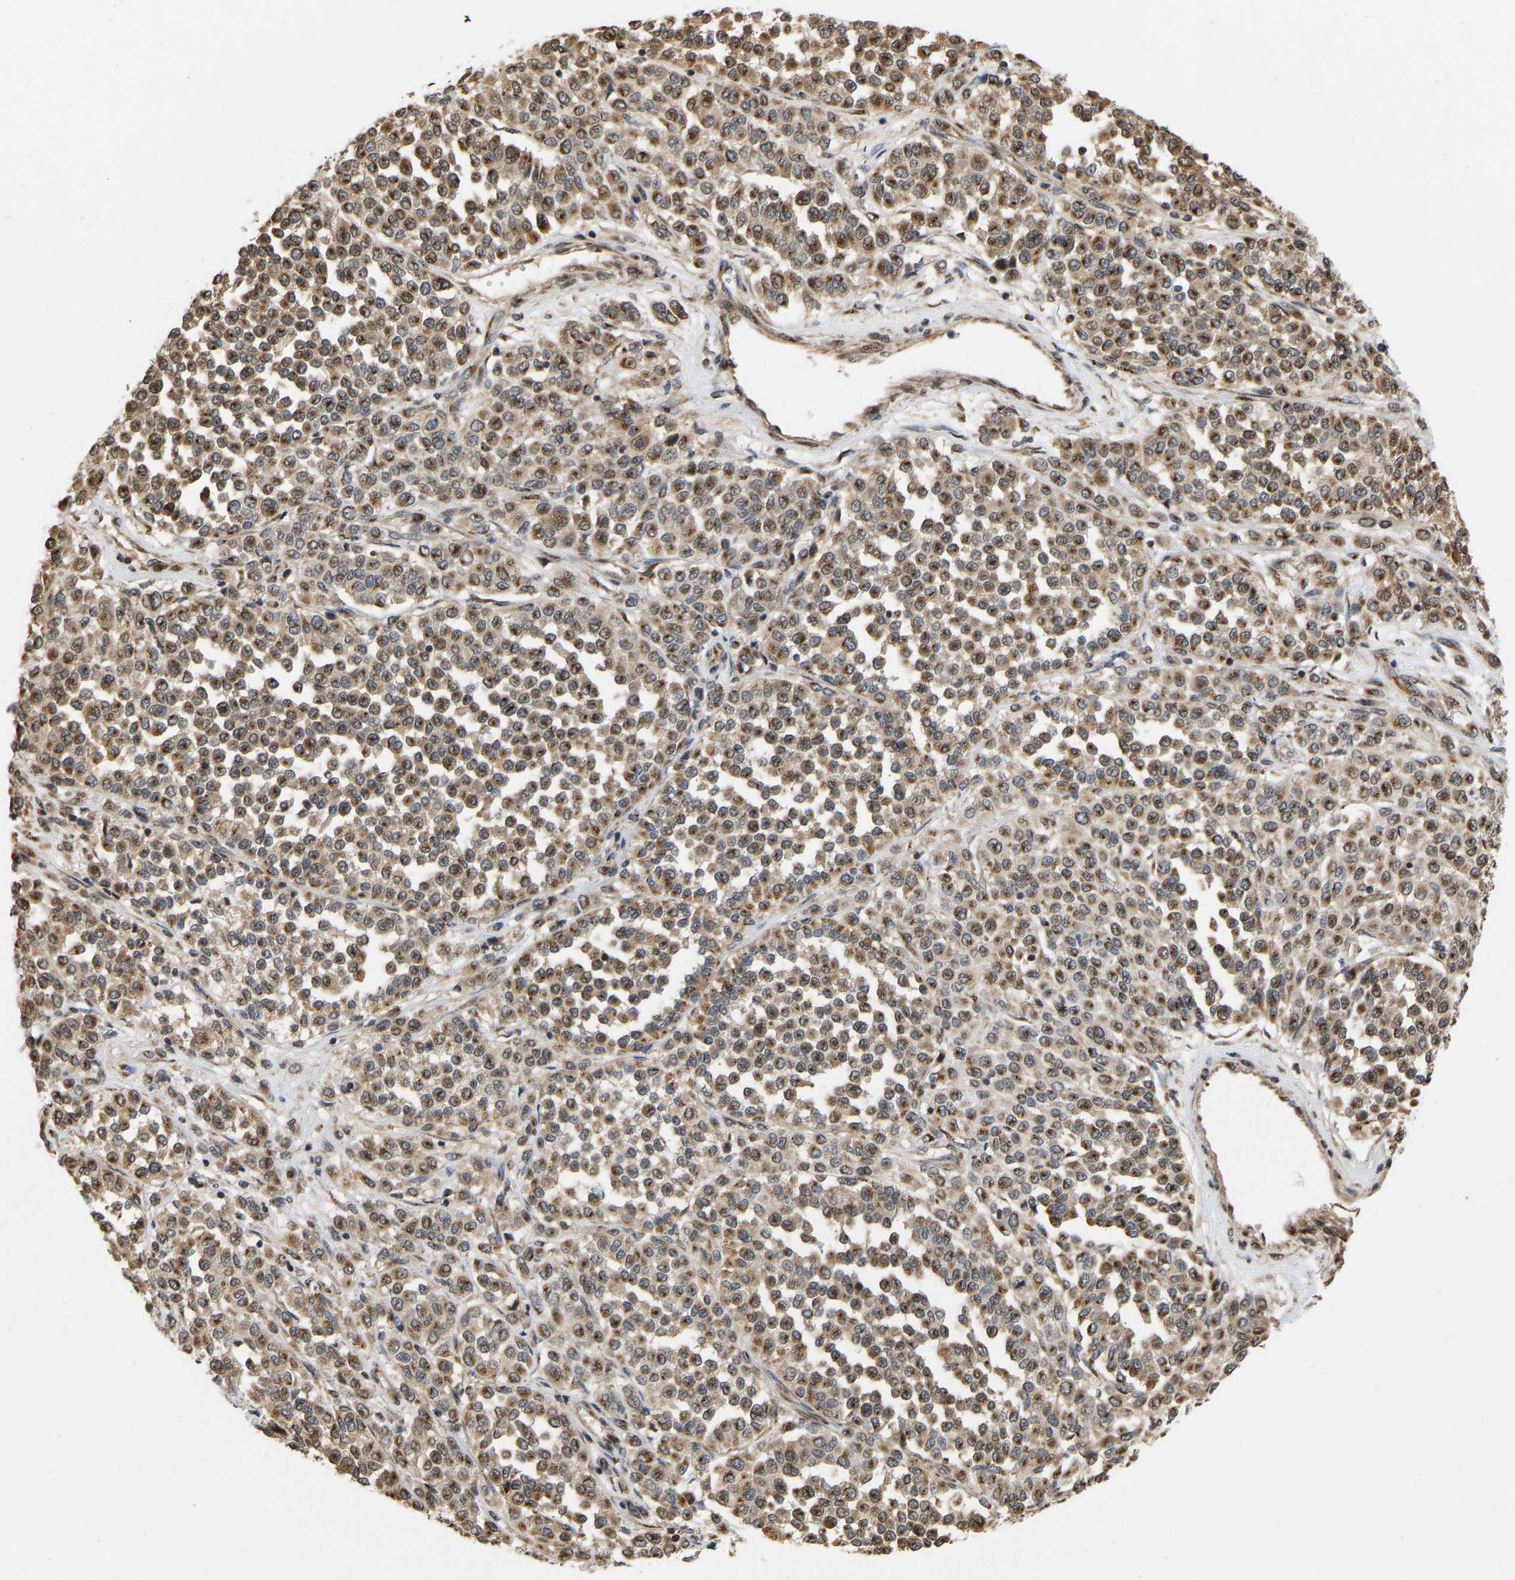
{"staining": {"intensity": "moderate", "quantity": ">75%", "location": "cytoplasmic/membranous"}, "tissue": "melanoma", "cell_type": "Tumor cells", "image_type": "cancer", "snomed": [{"axis": "morphology", "description": "Malignant melanoma, Metastatic site"}, {"axis": "topography", "description": "Pancreas"}], "caption": "Melanoma tissue displays moderate cytoplasmic/membranous expression in approximately >75% of tumor cells, visualized by immunohistochemistry. Nuclei are stained in blue.", "gene": "YIPF4", "patient": {"sex": "female", "age": 30}}